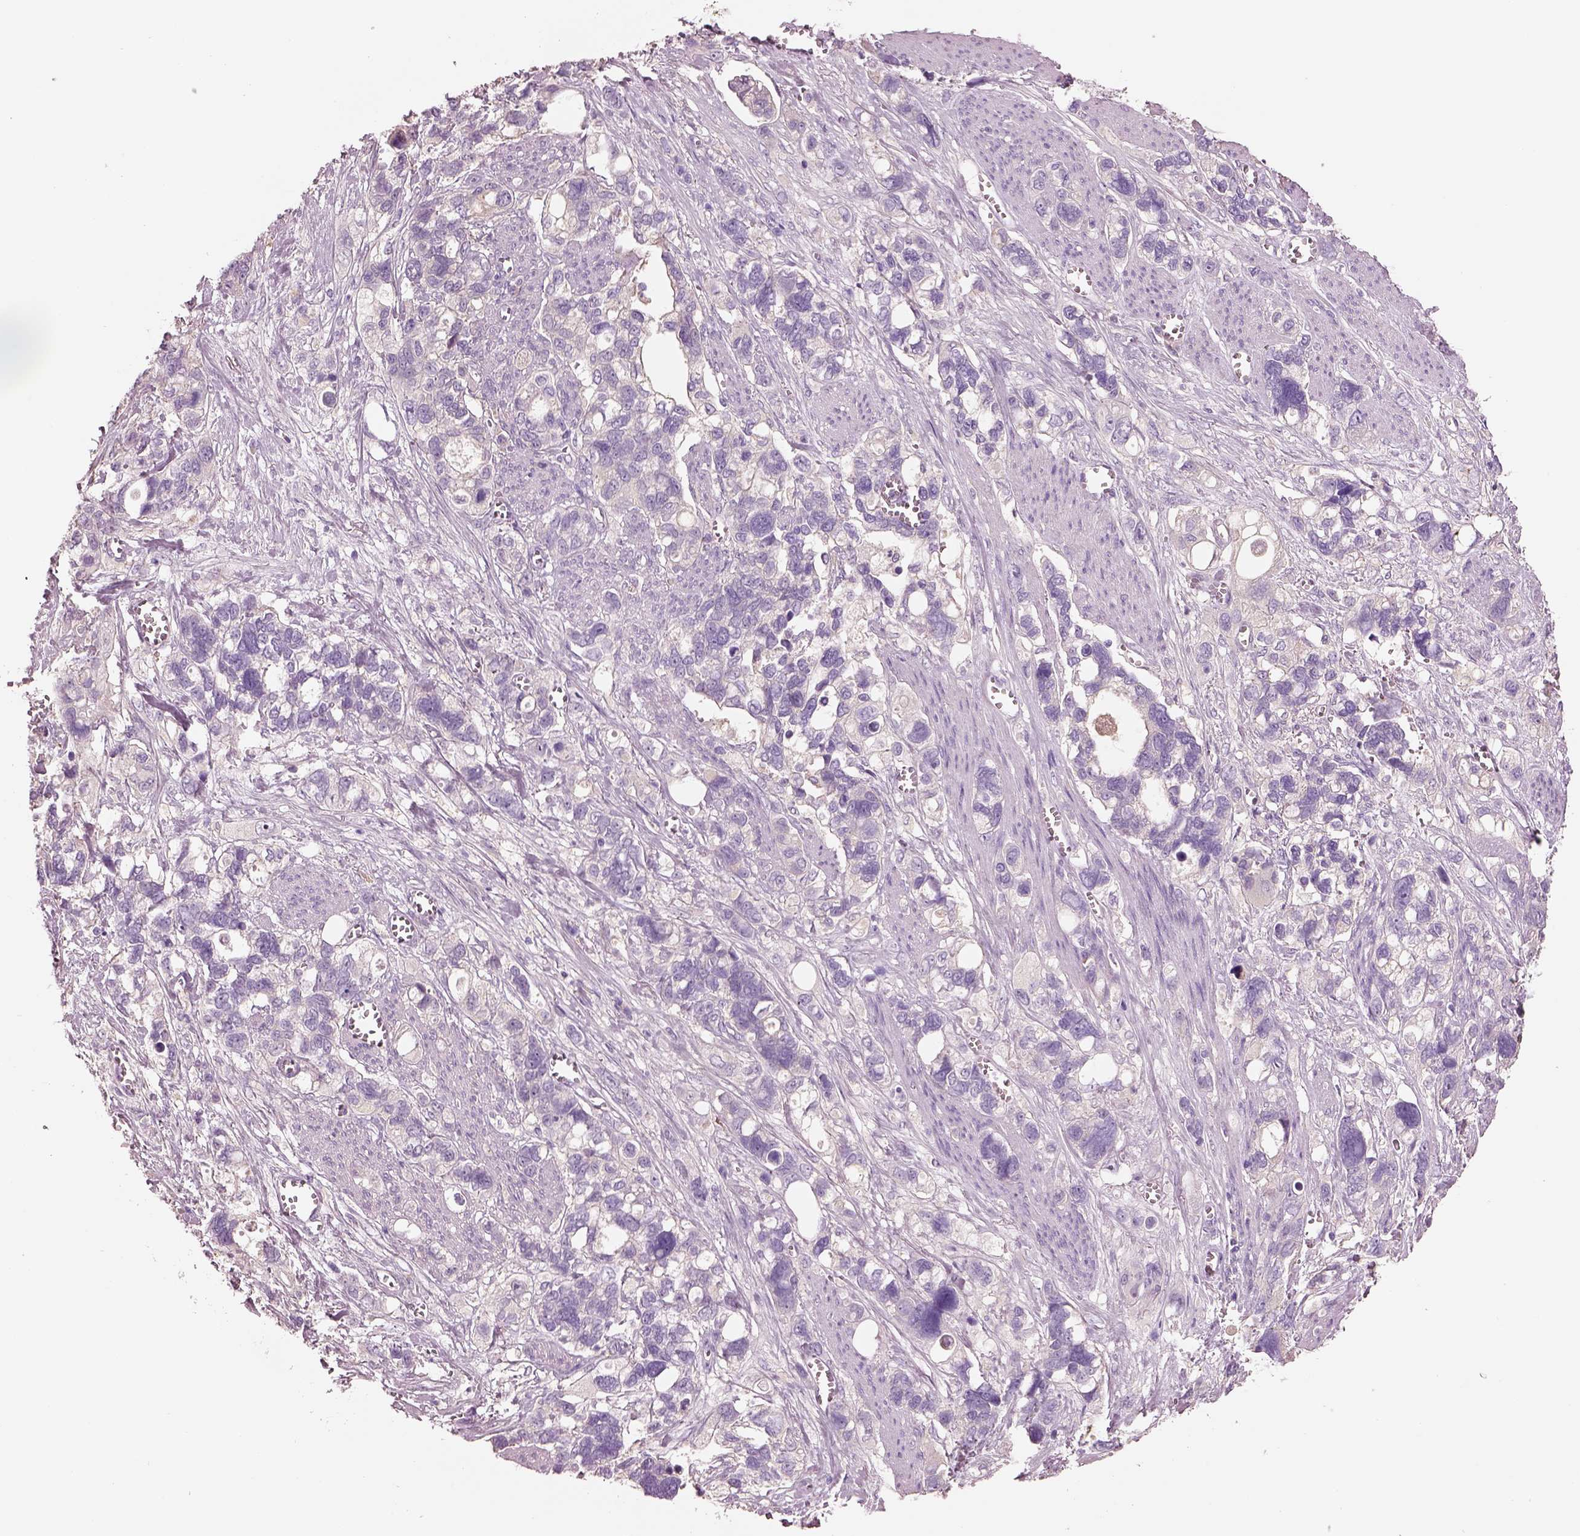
{"staining": {"intensity": "negative", "quantity": "none", "location": "none"}, "tissue": "stomach cancer", "cell_type": "Tumor cells", "image_type": "cancer", "snomed": [{"axis": "morphology", "description": "Adenocarcinoma, NOS"}, {"axis": "topography", "description": "Stomach, upper"}], "caption": "Stomach cancer was stained to show a protein in brown. There is no significant expression in tumor cells.", "gene": "ELSPBP1", "patient": {"sex": "female", "age": 81}}